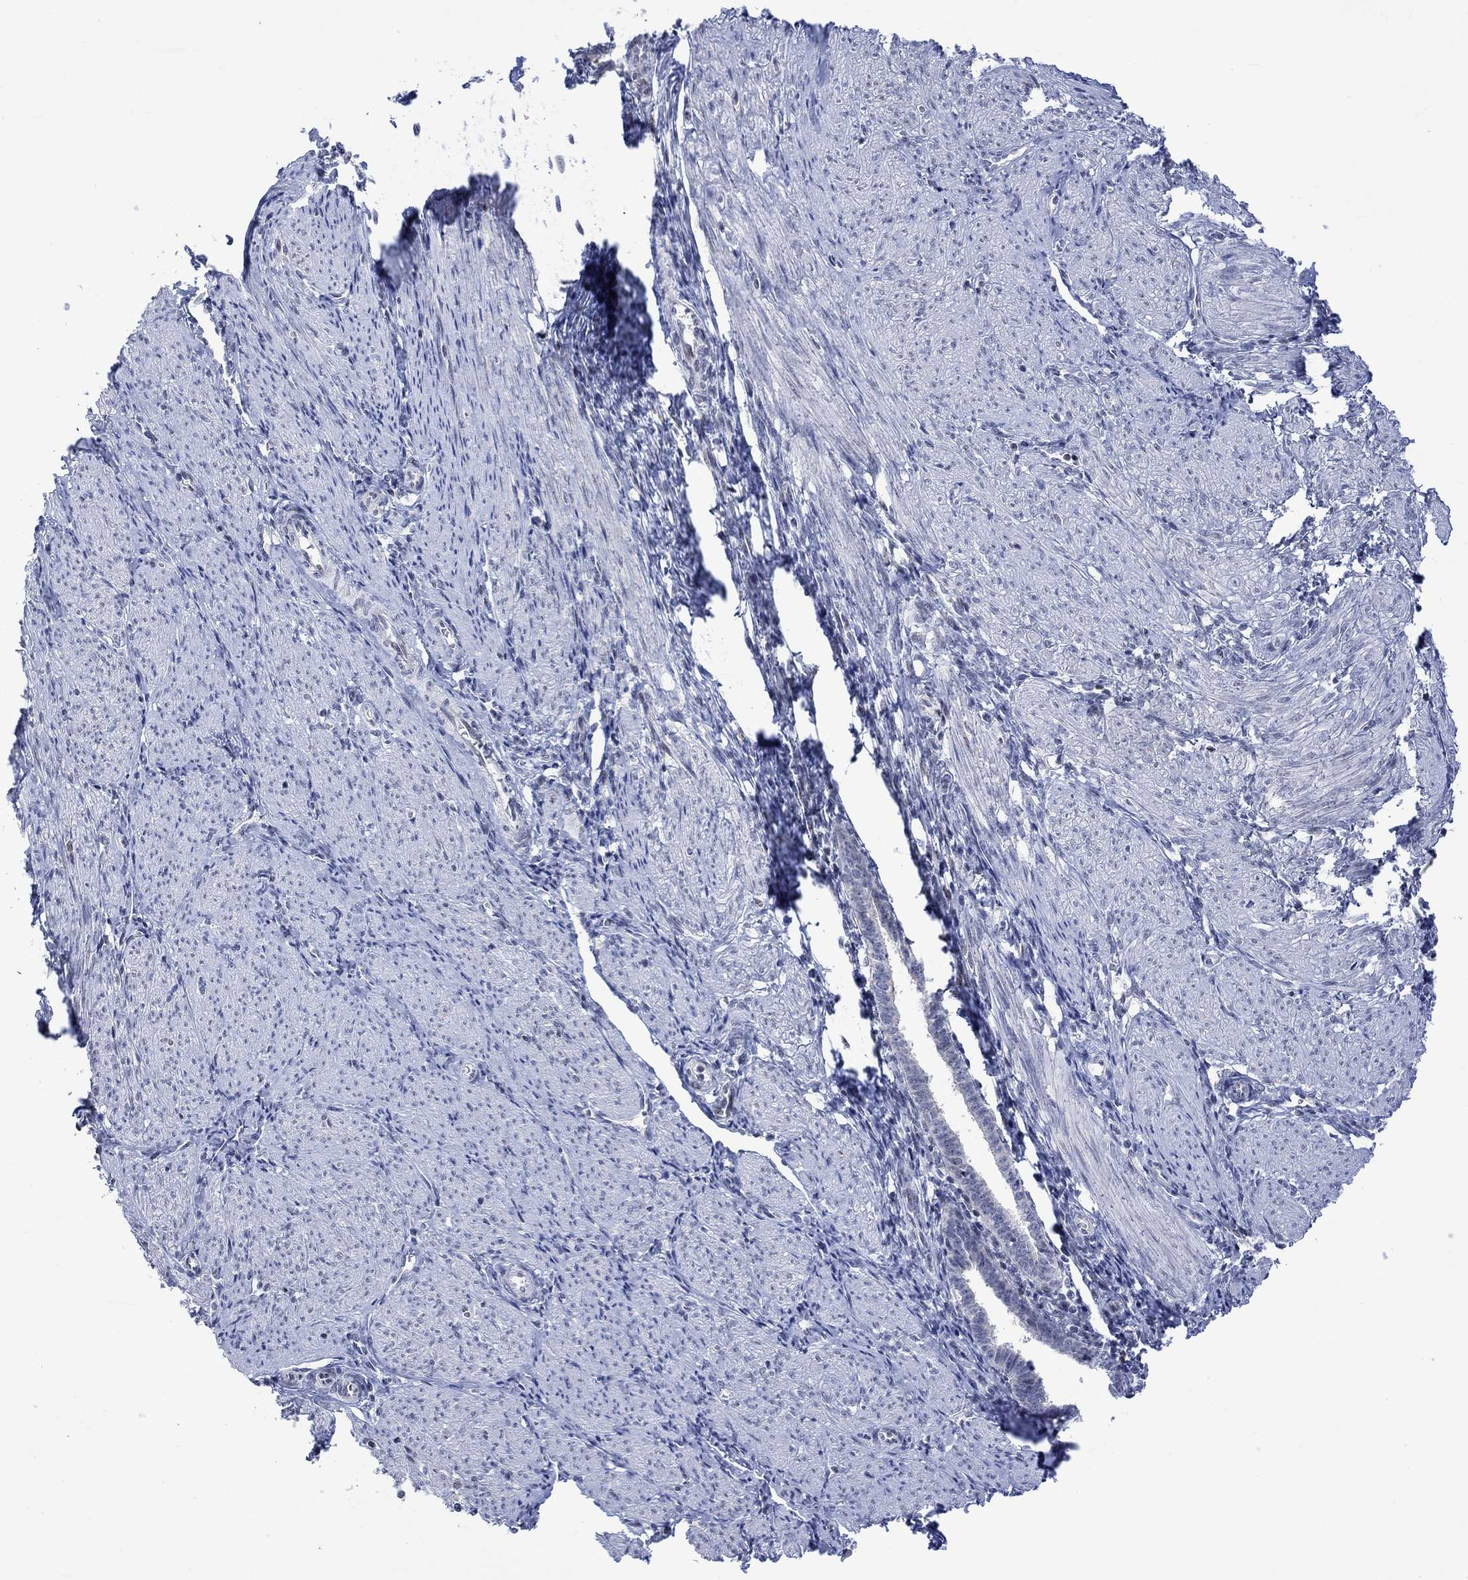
{"staining": {"intensity": "negative", "quantity": "none", "location": "none"}, "tissue": "endometrium", "cell_type": "Cells in endometrial stroma", "image_type": "normal", "snomed": [{"axis": "morphology", "description": "Normal tissue, NOS"}, {"axis": "topography", "description": "Endometrium"}], "caption": "This is a histopathology image of IHC staining of normal endometrium, which shows no positivity in cells in endometrial stroma.", "gene": "DCX", "patient": {"sex": "female", "age": 37}}